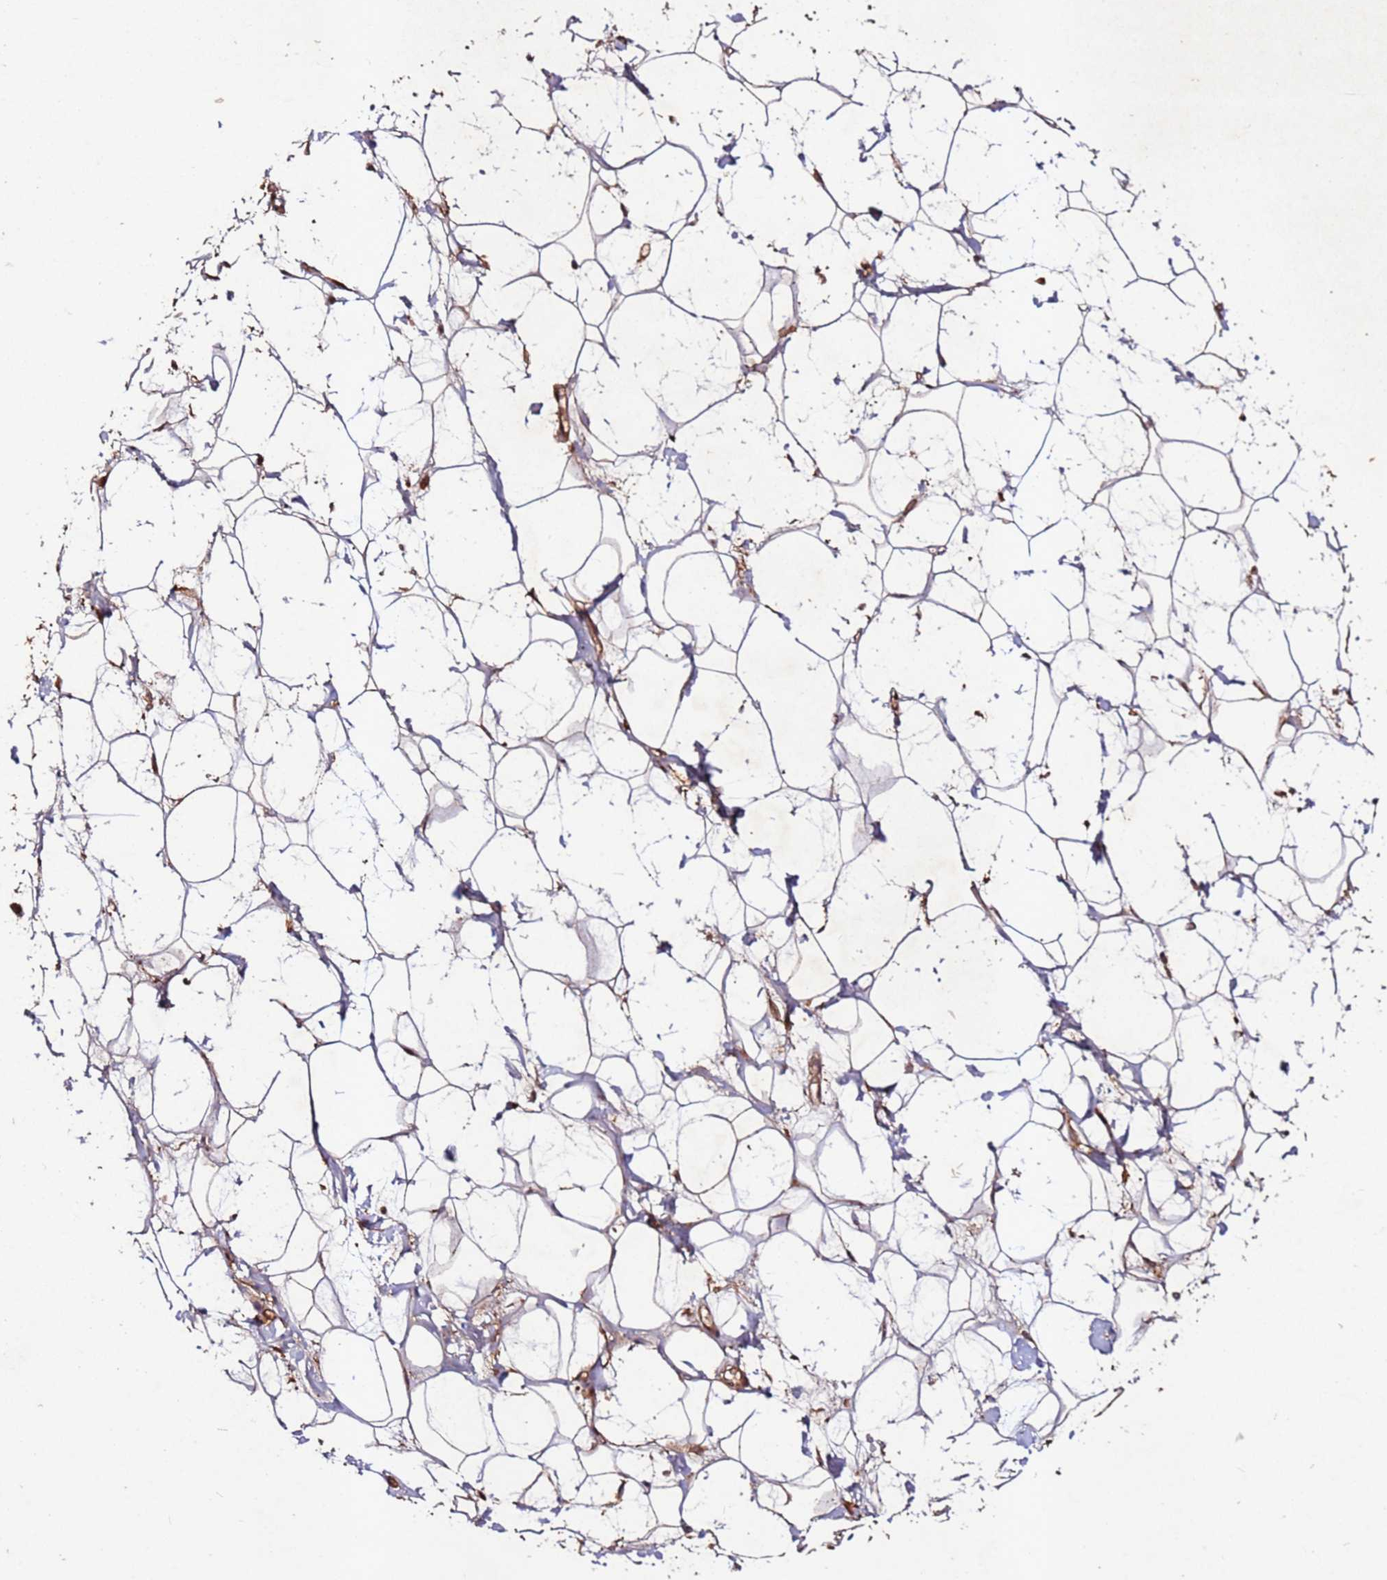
{"staining": {"intensity": "moderate", "quantity": ">75%", "location": "cytoplasmic/membranous"}, "tissue": "adipose tissue", "cell_type": "Adipocytes", "image_type": "normal", "snomed": [{"axis": "morphology", "description": "Normal tissue, NOS"}, {"axis": "topography", "description": "Breast"}], "caption": "High-magnification brightfield microscopy of benign adipose tissue stained with DAB (3,3'-diaminobenzidine) (brown) and counterstained with hematoxylin (blue). adipocytes exhibit moderate cytoplasmic/membranous expression is appreciated in approximately>75% of cells. Ihc stains the protein in brown and the nuclei are stained blue.", "gene": "FAM186A", "patient": {"sex": "female", "age": 26}}